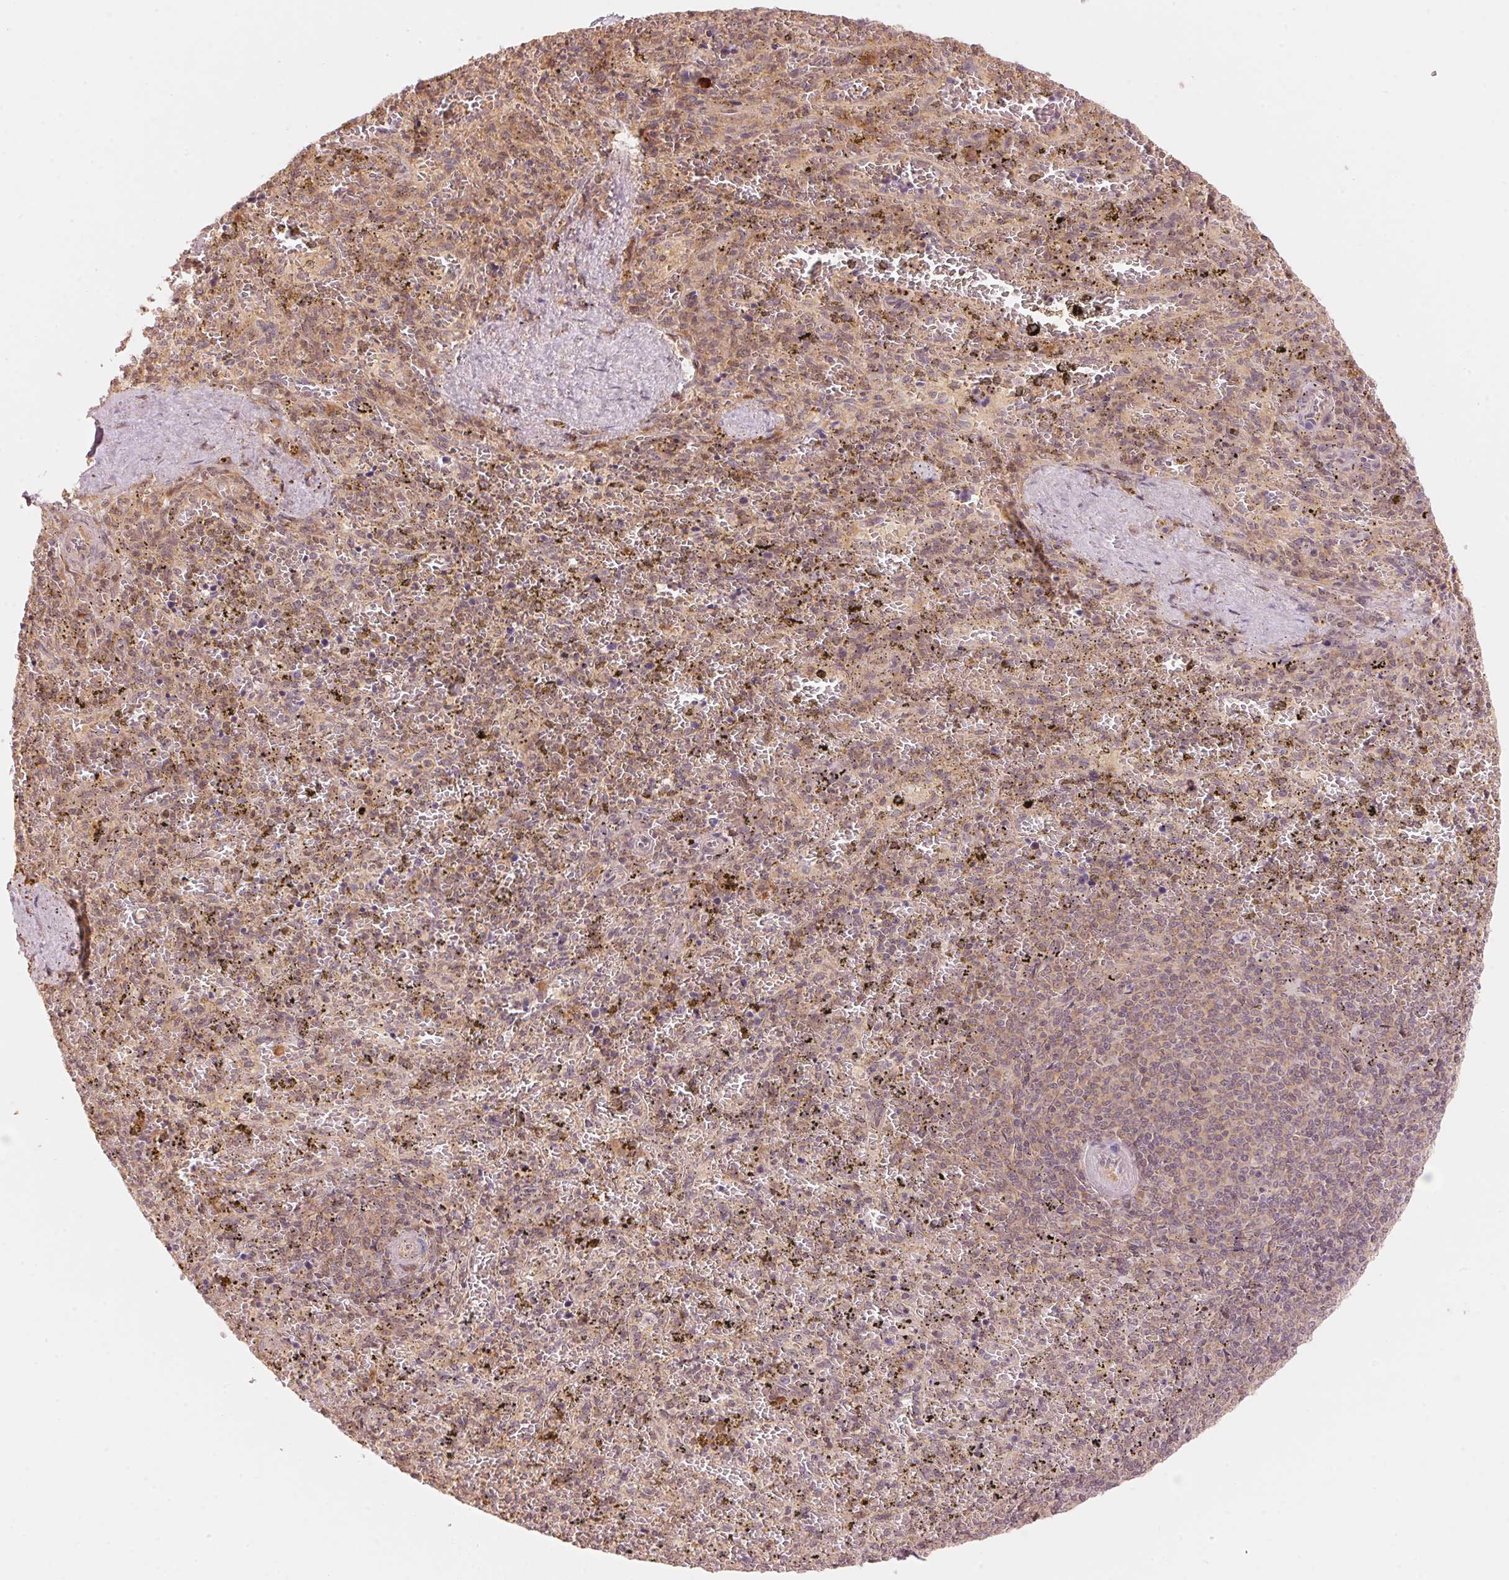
{"staining": {"intensity": "weak", "quantity": "<25%", "location": "cytoplasmic/membranous"}, "tissue": "spleen", "cell_type": "Cells in red pulp", "image_type": "normal", "snomed": [{"axis": "morphology", "description": "Normal tissue, NOS"}, {"axis": "topography", "description": "Spleen"}], "caption": "Immunohistochemical staining of normal human spleen demonstrates no significant expression in cells in red pulp. Nuclei are stained in blue.", "gene": "PRKN", "patient": {"sex": "female", "age": 50}}